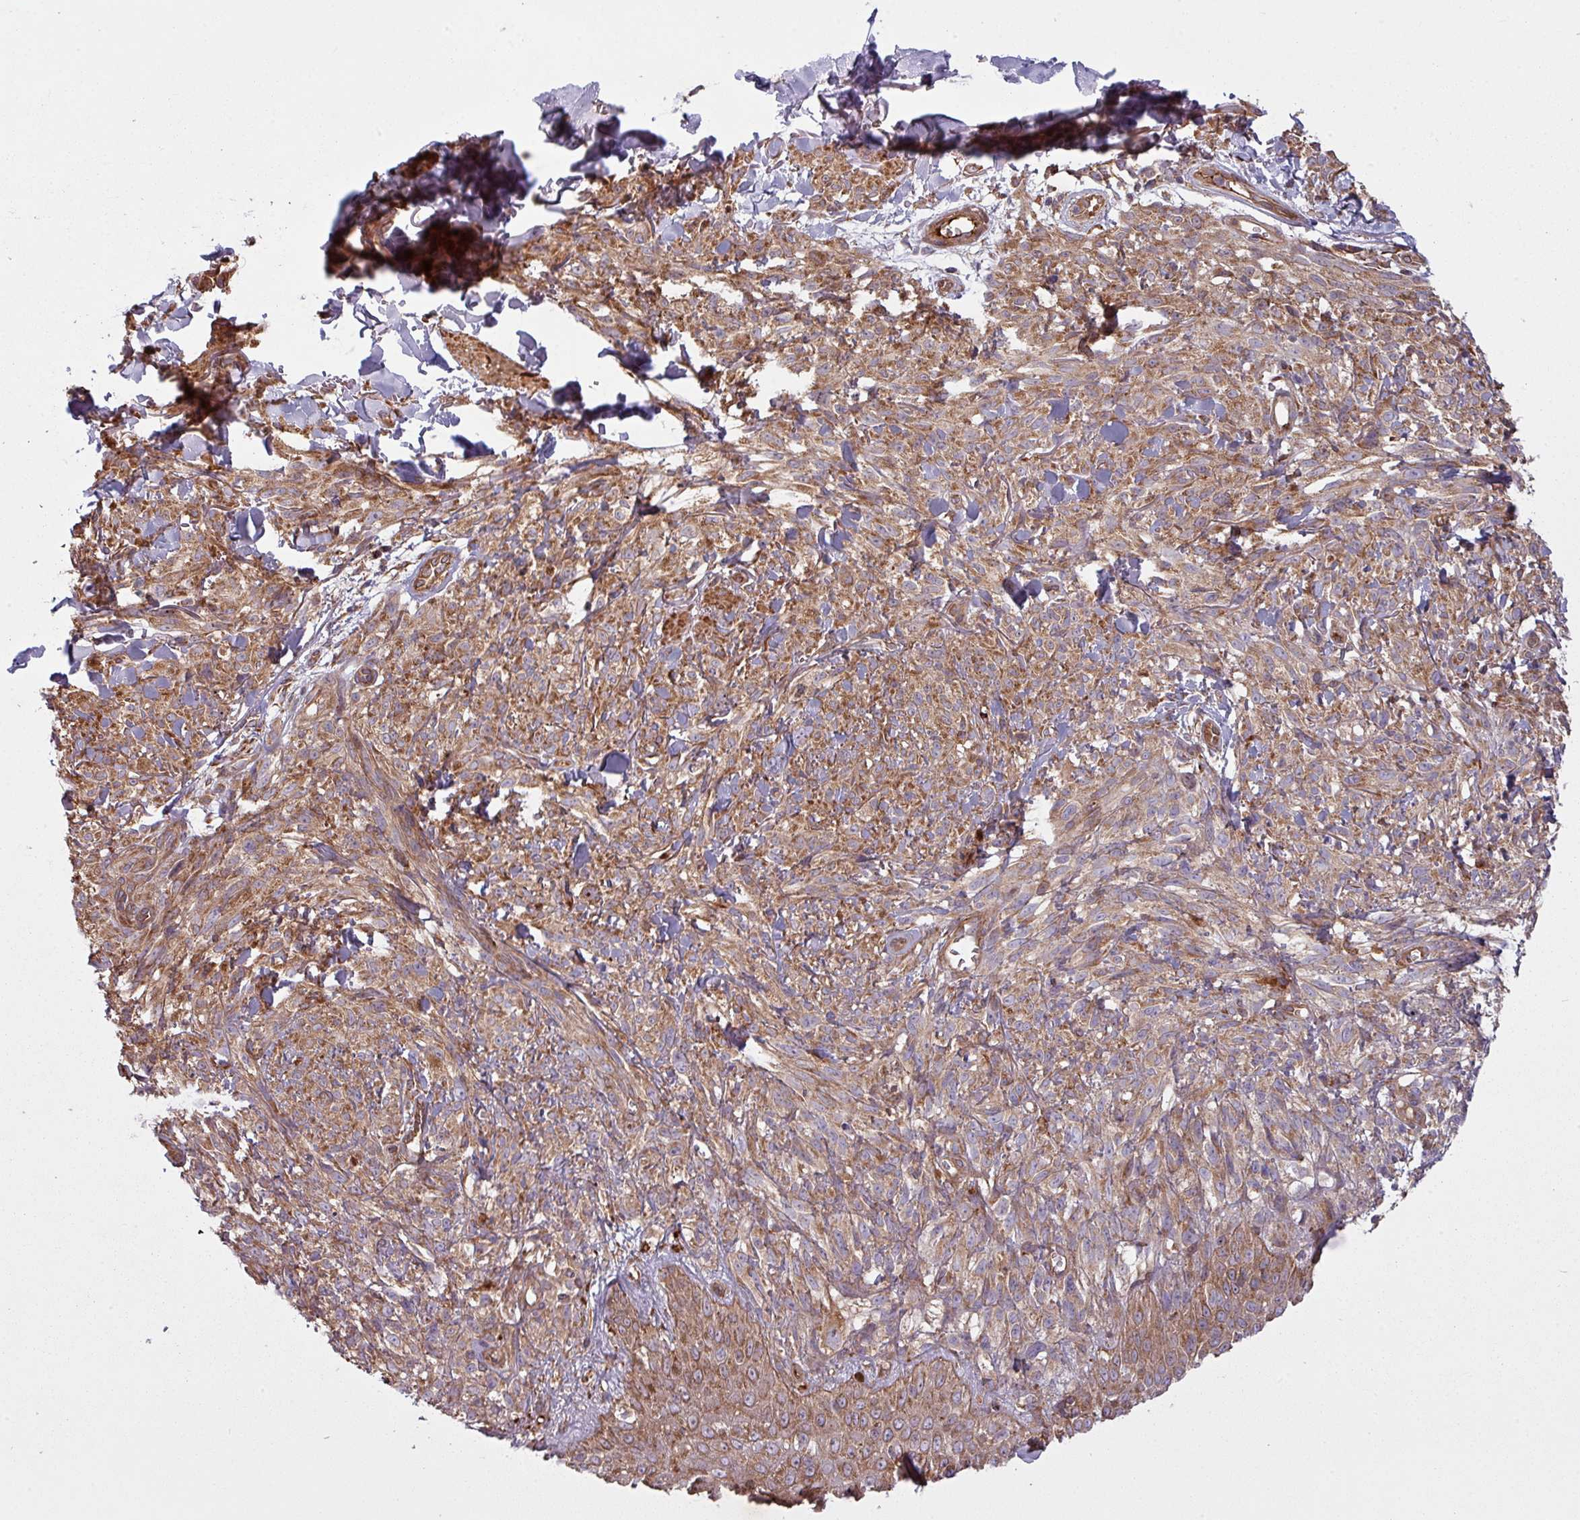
{"staining": {"intensity": "moderate", "quantity": ">75%", "location": "cytoplasmic/membranous"}, "tissue": "melanoma", "cell_type": "Tumor cells", "image_type": "cancer", "snomed": [{"axis": "morphology", "description": "Malignant melanoma, NOS"}, {"axis": "topography", "description": "Skin of forearm"}], "caption": "Brown immunohistochemical staining in human melanoma demonstrates moderate cytoplasmic/membranous staining in approximately >75% of tumor cells.", "gene": "SNRNP25", "patient": {"sex": "female", "age": 65}}